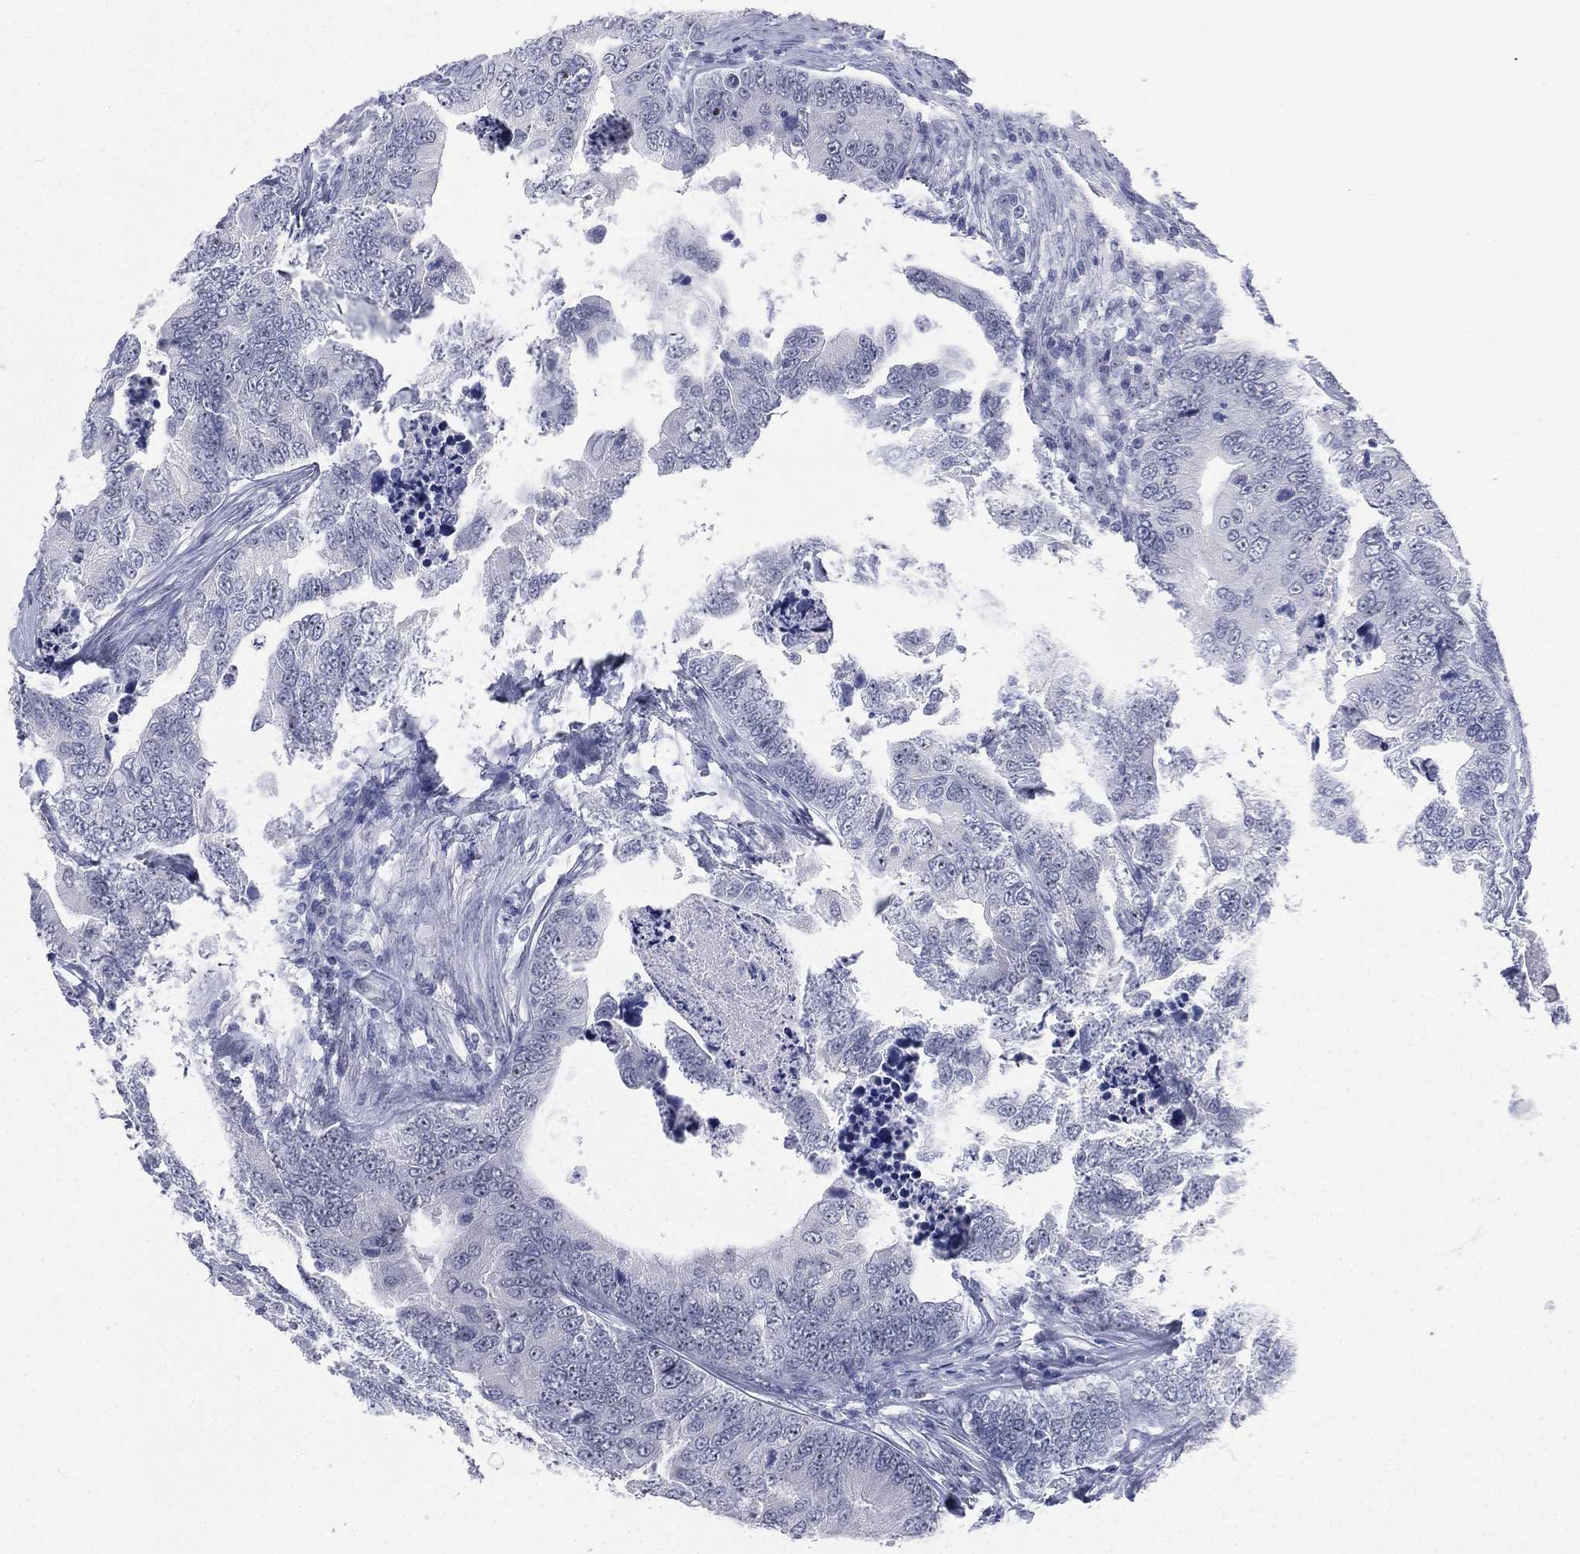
{"staining": {"intensity": "negative", "quantity": "none", "location": "none"}, "tissue": "colorectal cancer", "cell_type": "Tumor cells", "image_type": "cancer", "snomed": [{"axis": "morphology", "description": "Adenocarcinoma, NOS"}, {"axis": "topography", "description": "Colon"}], "caption": "Photomicrograph shows no protein positivity in tumor cells of adenocarcinoma (colorectal) tissue.", "gene": "CD22", "patient": {"sex": "female", "age": 72}}